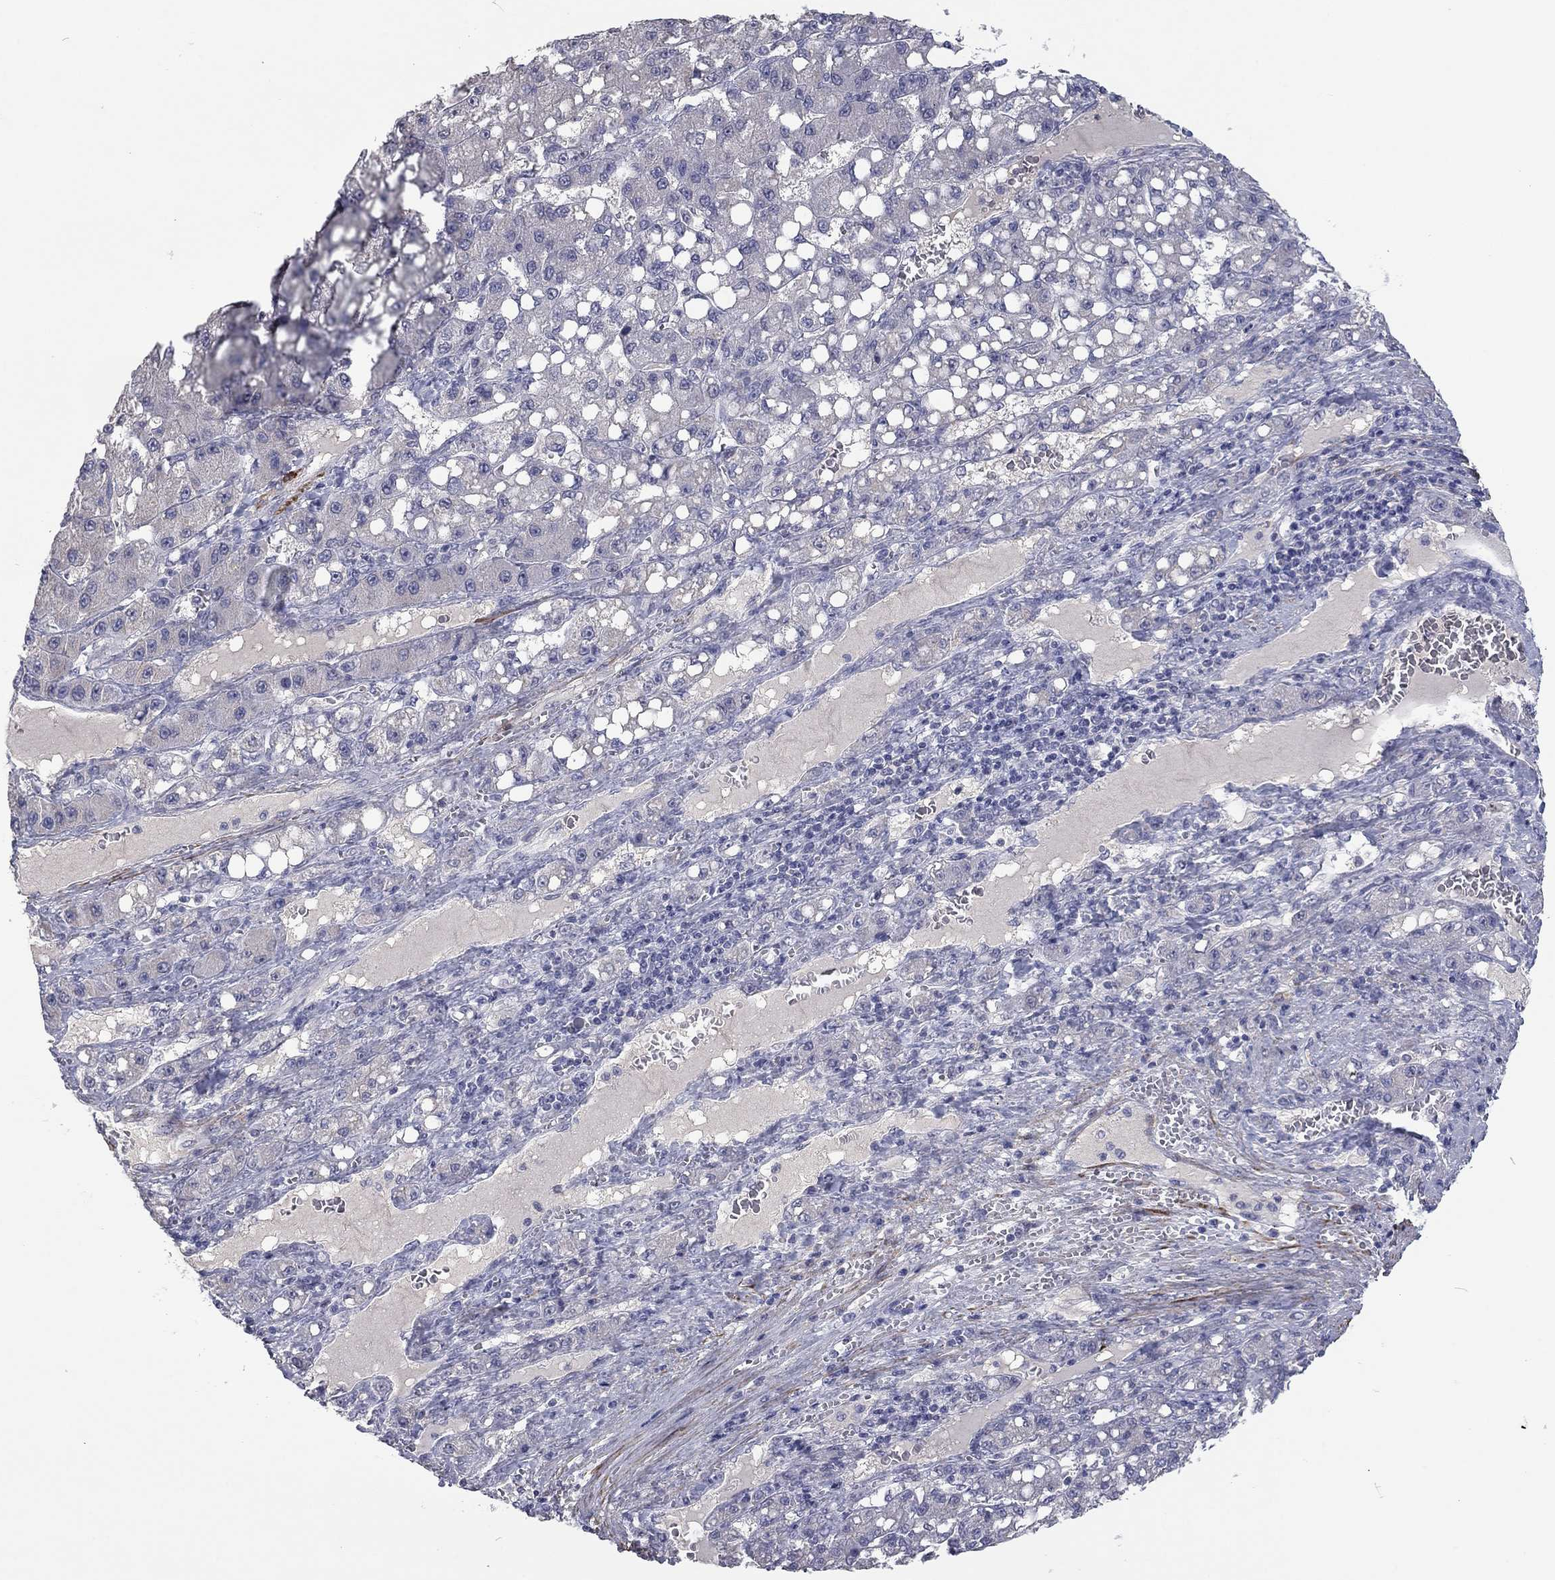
{"staining": {"intensity": "negative", "quantity": "none", "location": "none"}, "tissue": "liver cancer", "cell_type": "Tumor cells", "image_type": "cancer", "snomed": [{"axis": "morphology", "description": "Carcinoma, Hepatocellular, NOS"}, {"axis": "topography", "description": "Liver"}], "caption": "The IHC micrograph has no significant positivity in tumor cells of liver cancer (hepatocellular carcinoma) tissue.", "gene": "IP6K3", "patient": {"sex": "female", "age": 65}}